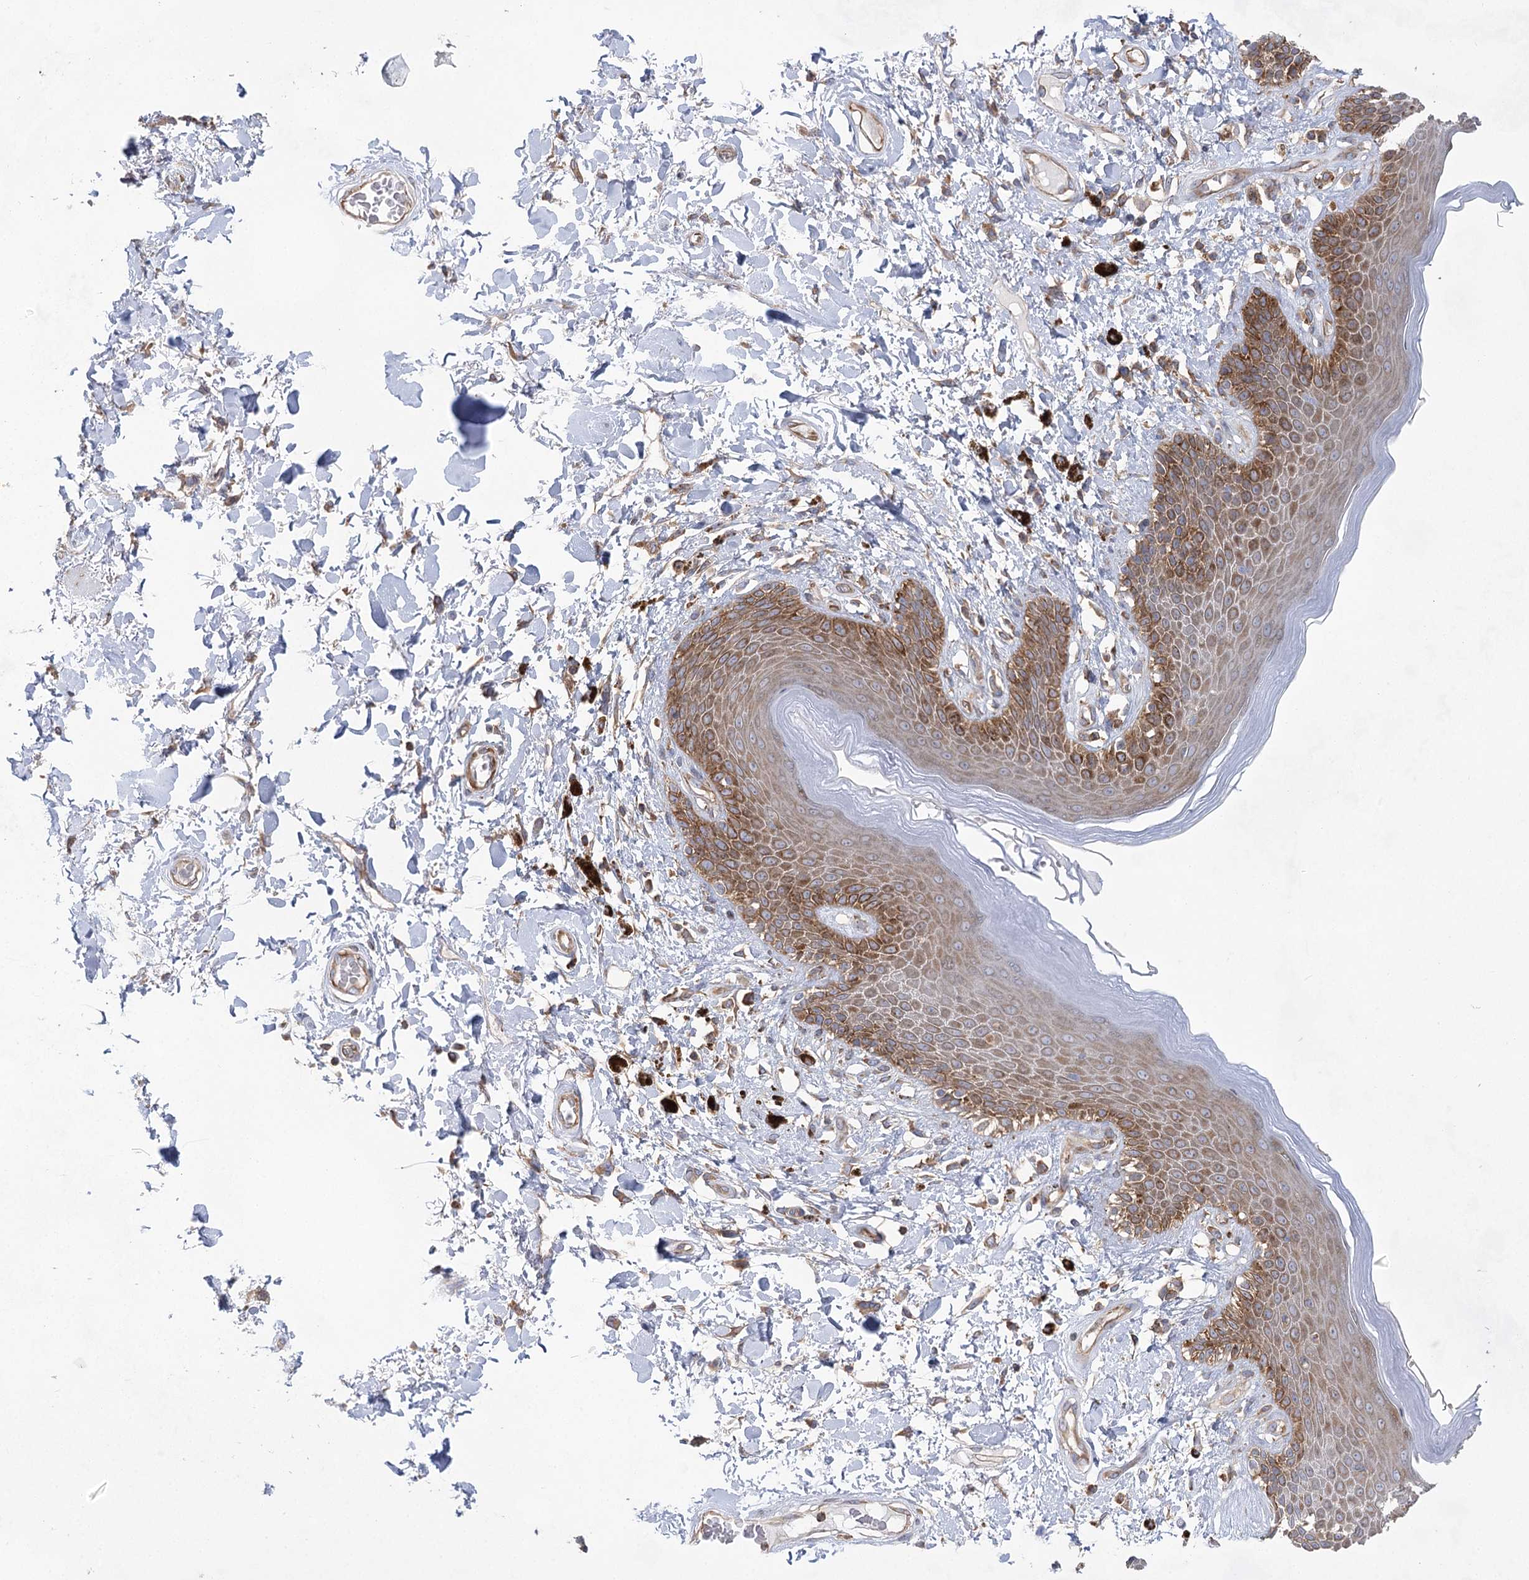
{"staining": {"intensity": "moderate", "quantity": ">75%", "location": "cytoplasmic/membranous"}, "tissue": "skin", "cell_type": "Epidermal cells", "image_type": "normal", "snomed": [{"axis": "morphology", "description": "Normal tissue, NOS"}, {"axis": "topography", "description": "Anal"}], "caption": "Immunohistochemical staining of unremarkable skin displays medium levels of moderate cytoplasmic/membranous staining in approximately >75% of epidermal cells.", "gene": "EIF3A", "patient": {"sex": "female", "age": 78}}